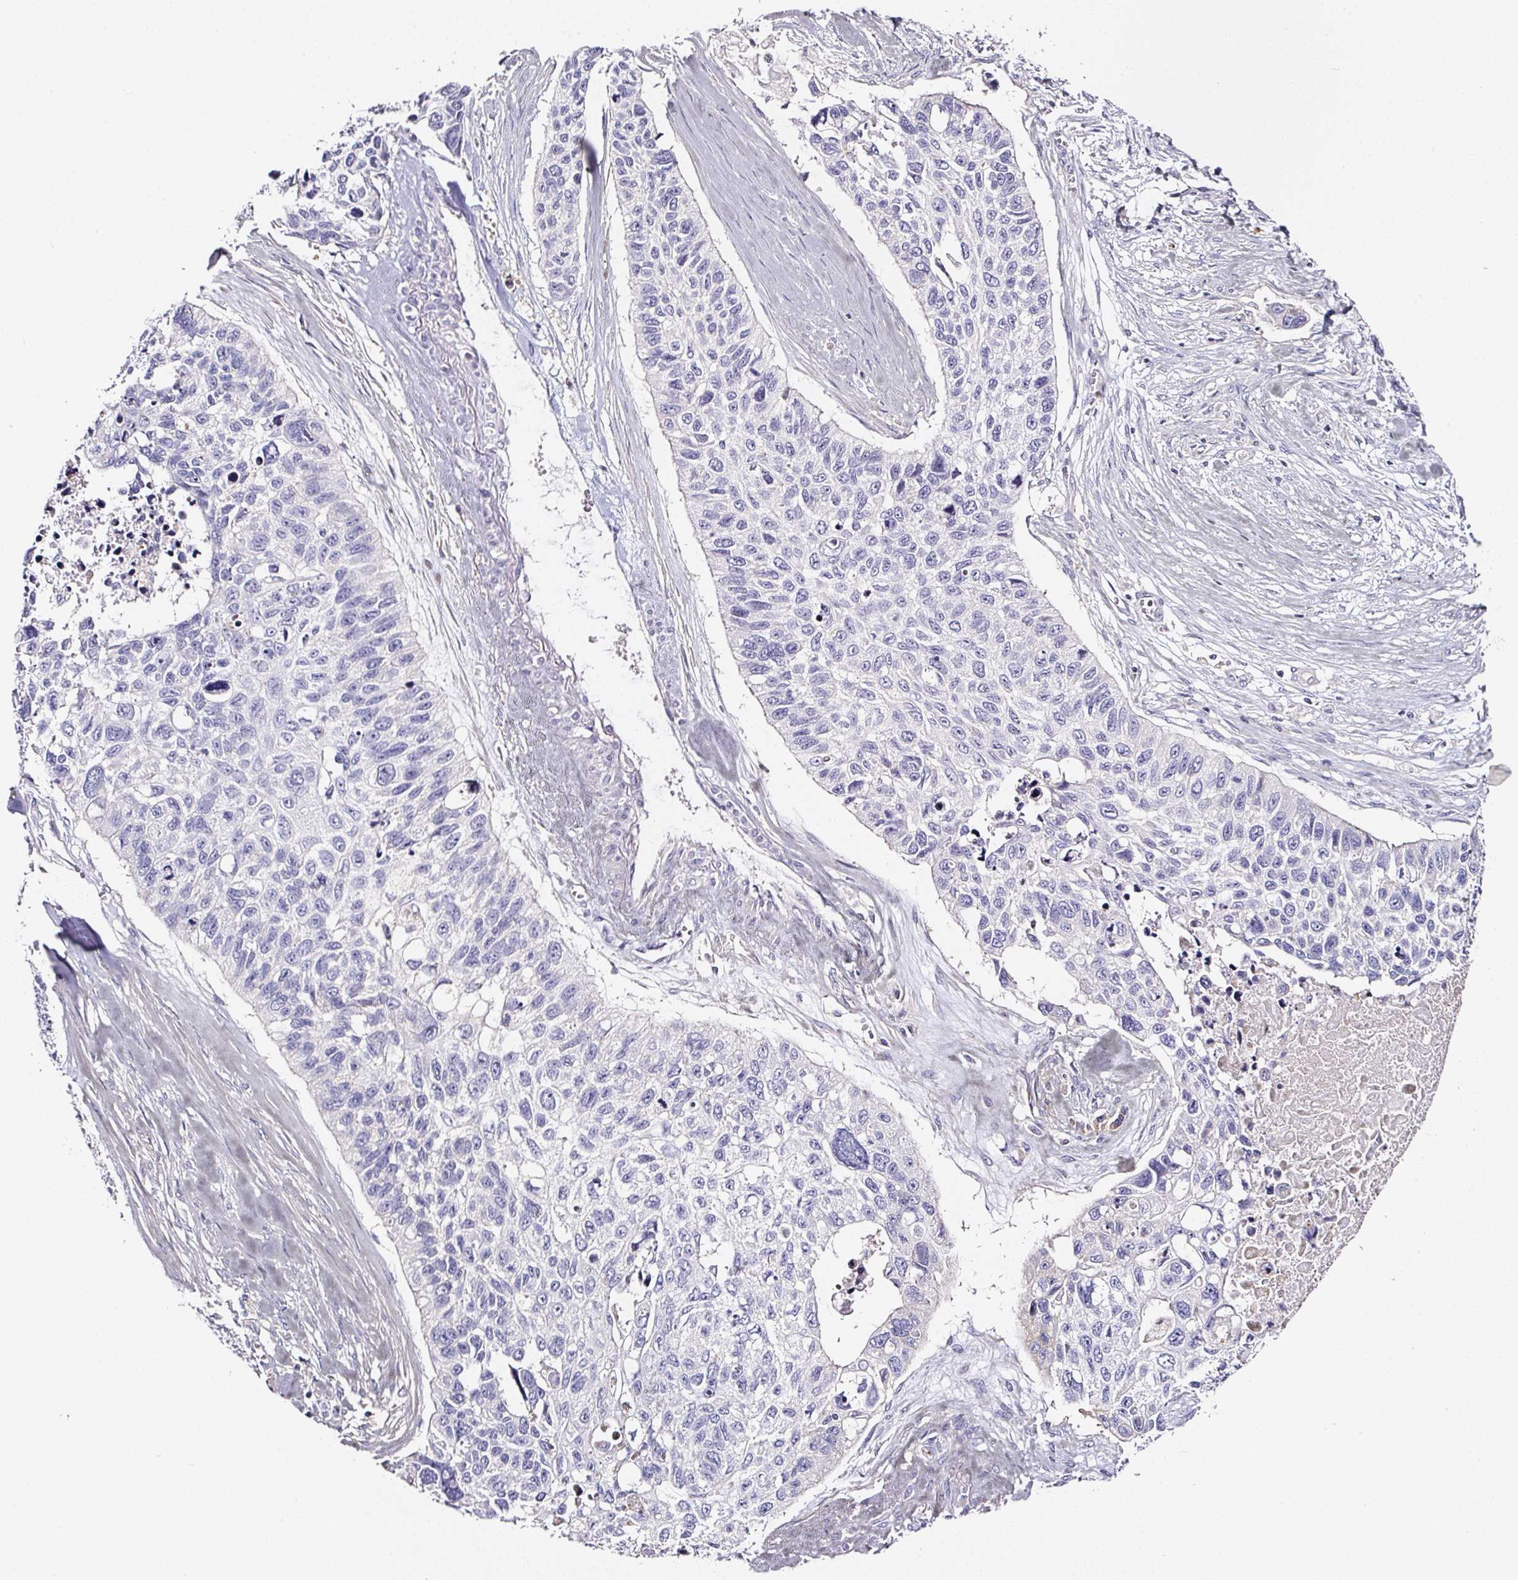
{"staining": {"intensity": "negative", "quantity": "none", "location": "none"}, "tissue": "lung cancer", "cell_type": "Tumor cells", "image_type": "cancer", "snomed": [{"axis": "morphology", "description": "Squamous cell carcinoma, NOS"}, {"axis": "topography", "description": "Lung"}], "caption": "Immunohistochemistry of lung cancer reveals no expression in tumor cells.", "gene": "CD47", "patient": {"sex": "male", "age": 62}}